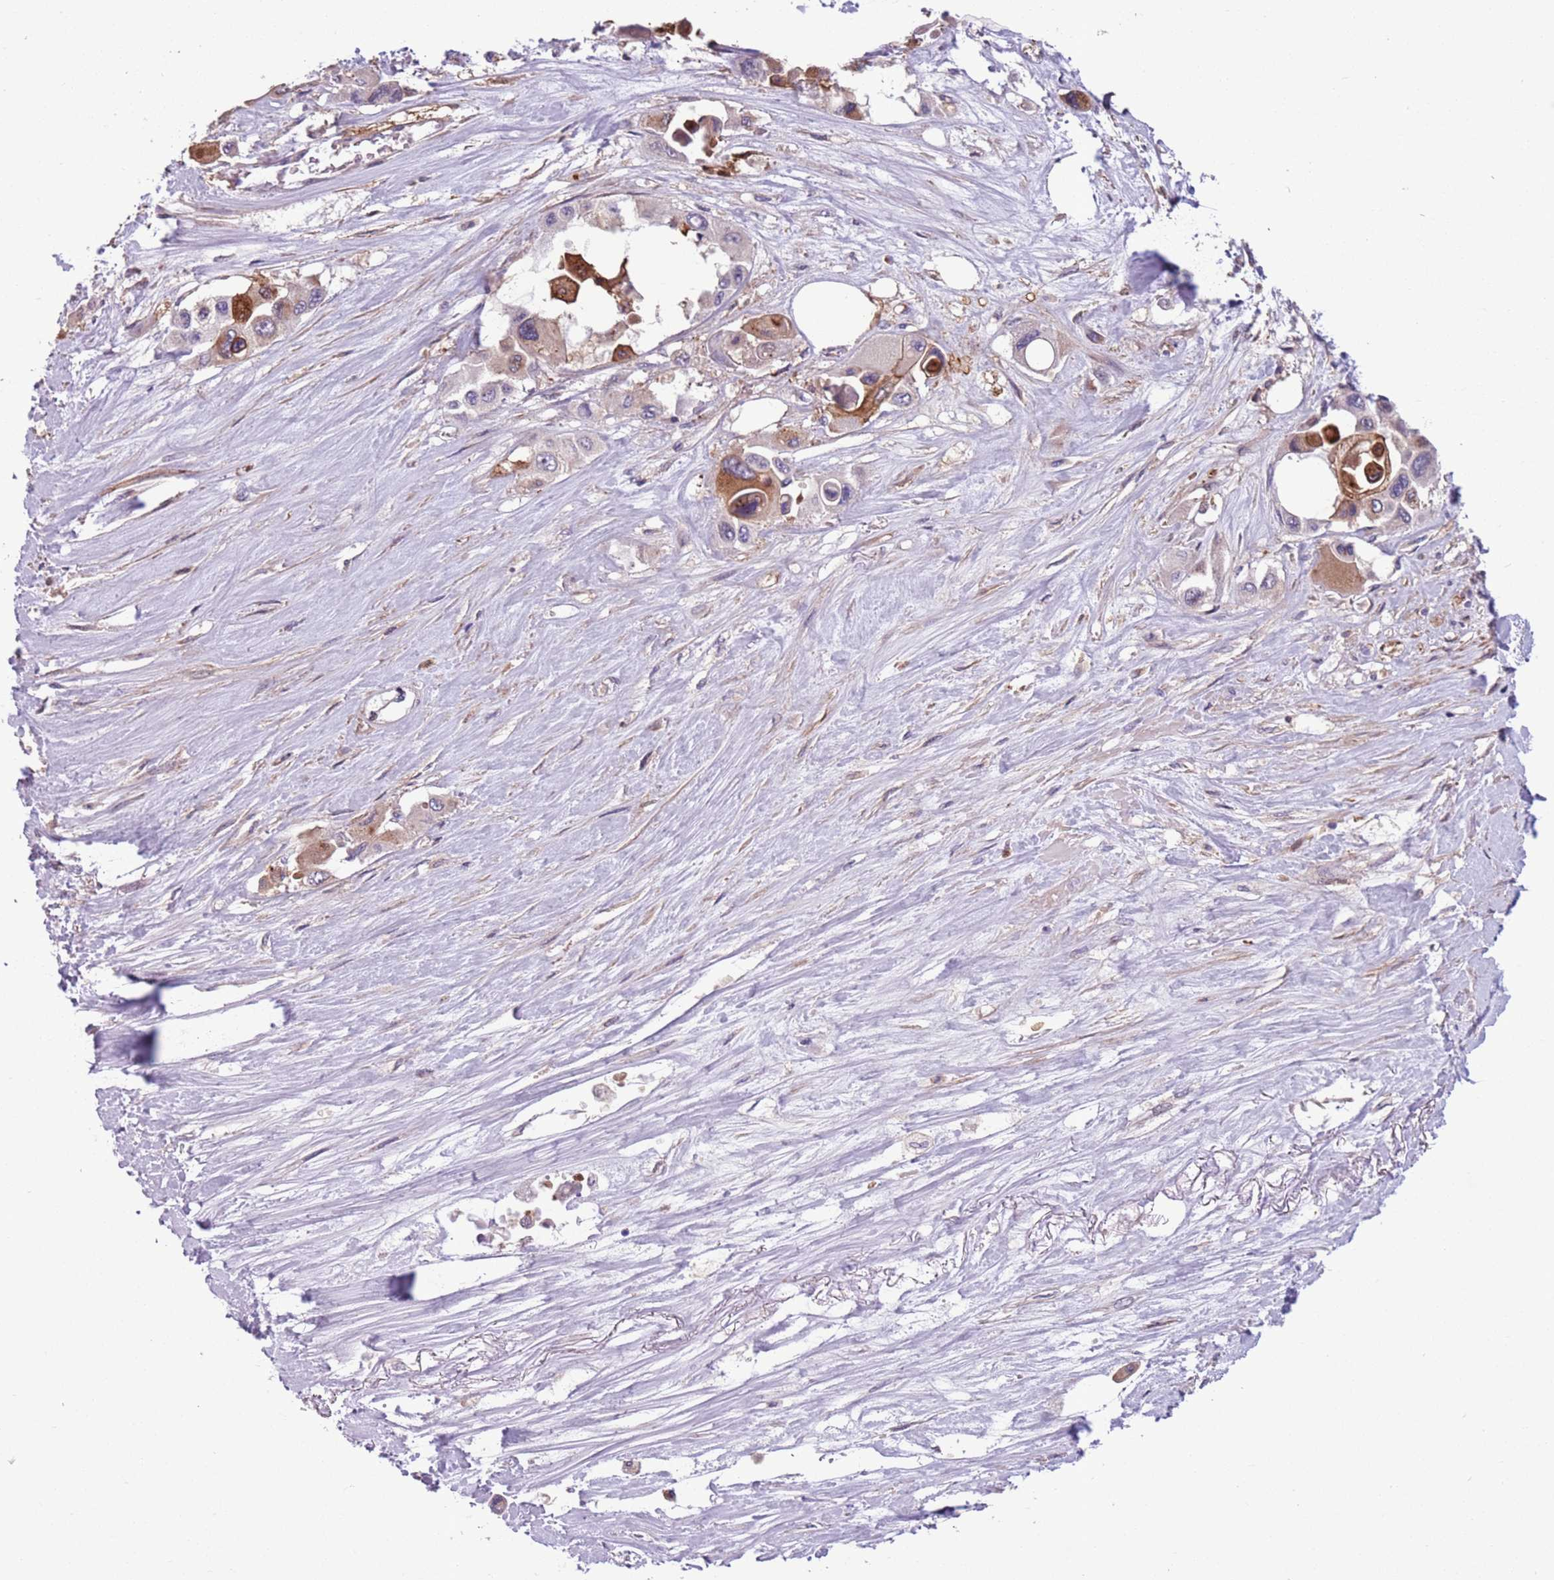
{"staining": {"intensity": "moderate", "quantity": "<25%", "location": "cytoplasmic/membranous"}, "tissue": "pancreatic cancer", "cell_type": "Tumor cells", "image_type": "cancer", "snomed": [{"axis": "morphology", "description": "Adenocarcinoma, NOS"}, {"axis": "topography", "description": "Pancreas"}], "caption": "Protein analysis of adenocarcinoma (pancreatic) tissue reveals moderate cytoplasmic/membranous expression in about <25% of tumor cells.", "gene": "JAML", "patient": {"sex": "male", "age": 92}}